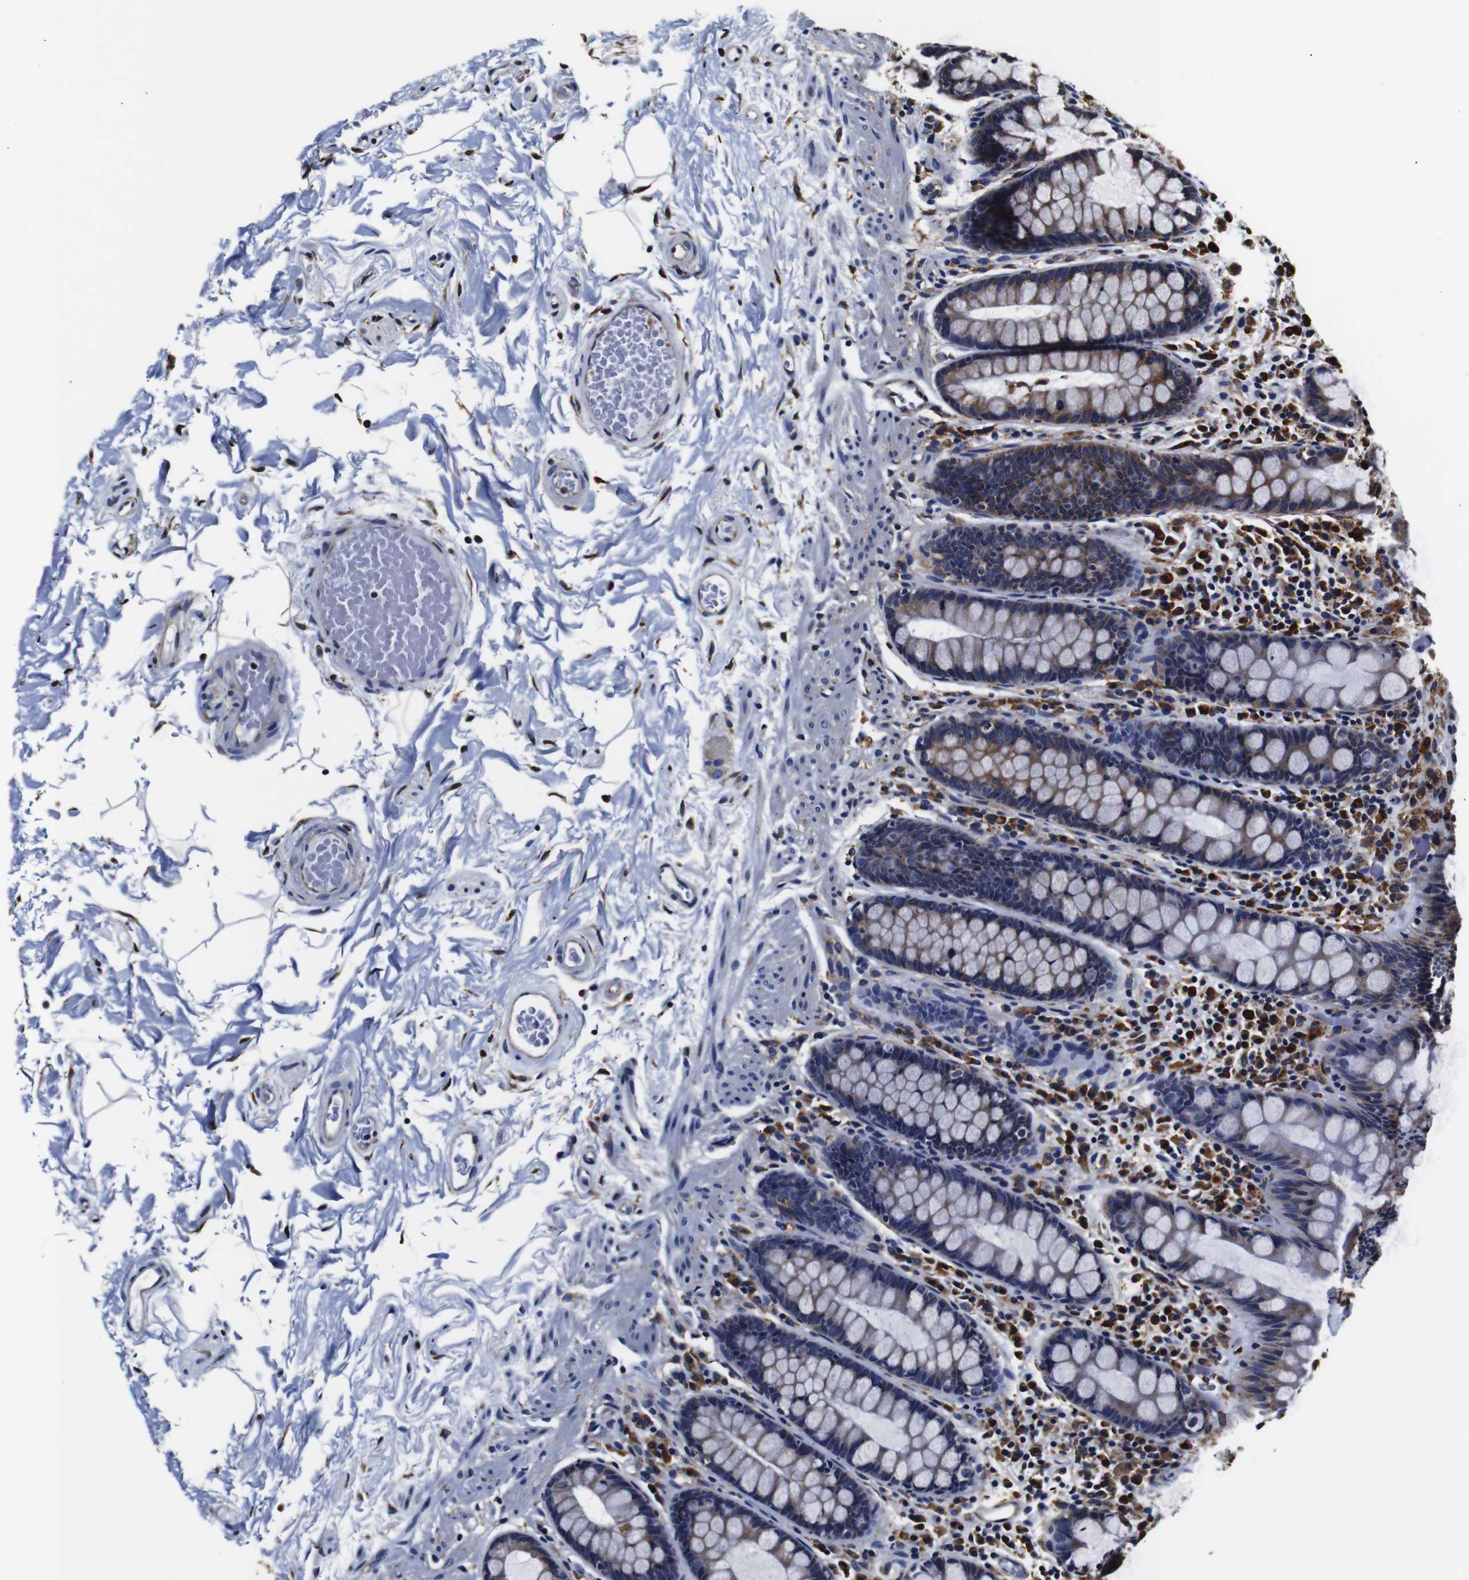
{"staining": {"intensity": "moderate", "quantity": ">75%", "location": "cytoplasmic/membranous"}, "tissue": "colon", "cell_type": "Endothelial cells", "image_type": "normal", "snomed": [{"axis": "morphology", "description": "Normal tissue, NOS"}, {"axis": "topography", "description": "Colon"}], "caption": "Colon stained for a protein demonstrates moderate cytoplasmic/membranous positivity in endothelial cells. The staining was performed using DAB to visualize the protein expression in brown, while the nuclei were stained in blue with hematoxylin (Magnification: 20x).", "gene": "PPIB", "patient": {"sex": "female", "age": 80}}